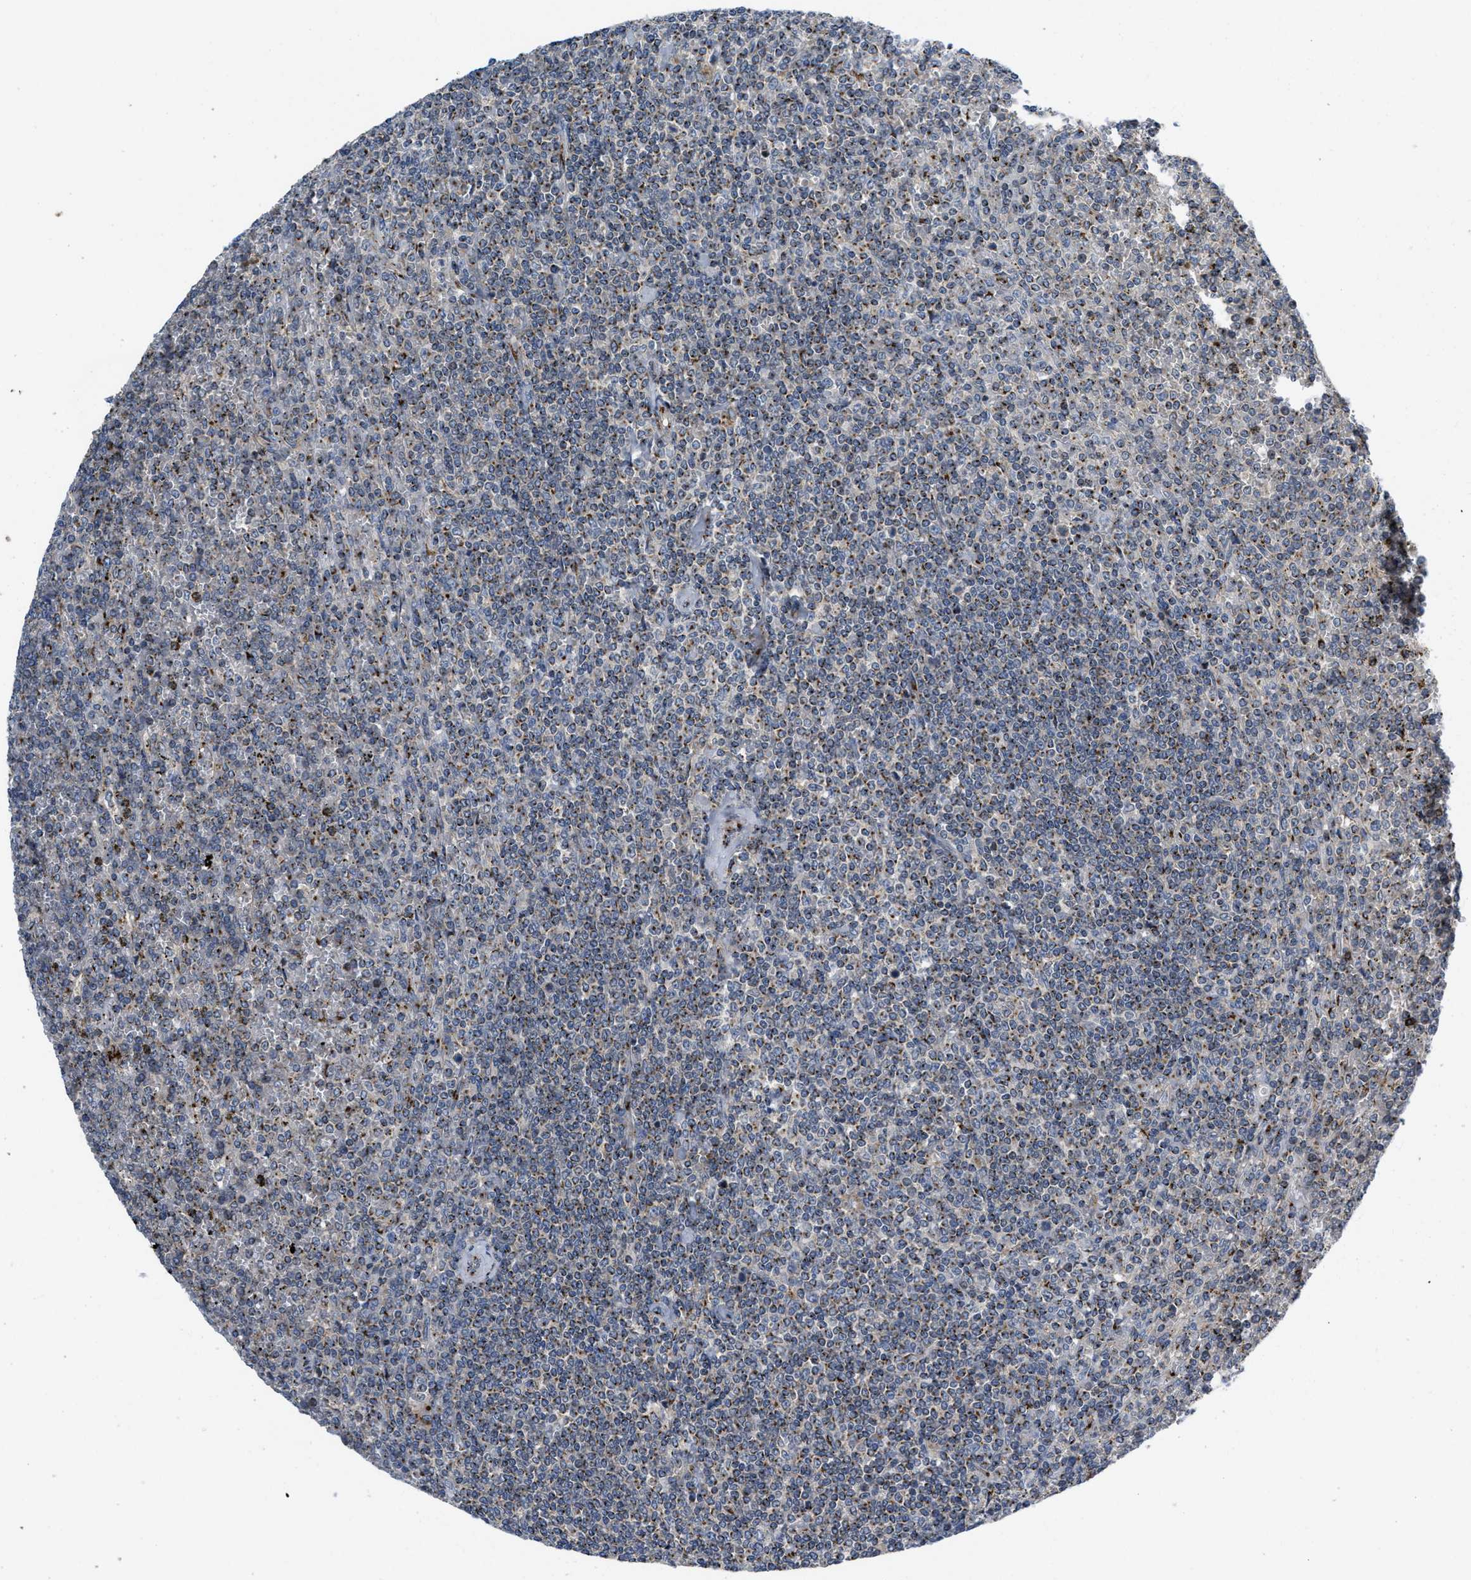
{"staining": {"intensity": "moderate", "quantity": "25%-75%", "location": "cytoplasmic/membranous"}, "tissue": "lymphoma", "cell_type": "Tumor cells", "image_type": "cancer", "snomed": [{"axis": "morphology", "description": "Malignant lymphoma, non-Hodgkin's type, Low grade"}, {"axis": "topography", "description": "Spleen"}], "caption": "Immunohistochemical staining of malignant lymphoma, non-Hodgkin's type (low-grade) shows medium levels of moderate cytoplasmic/membranous expression in about 25%-75% of tumor cells.", "gene": "ZNF70", "patient": {"sex": "female", "age": 19}}